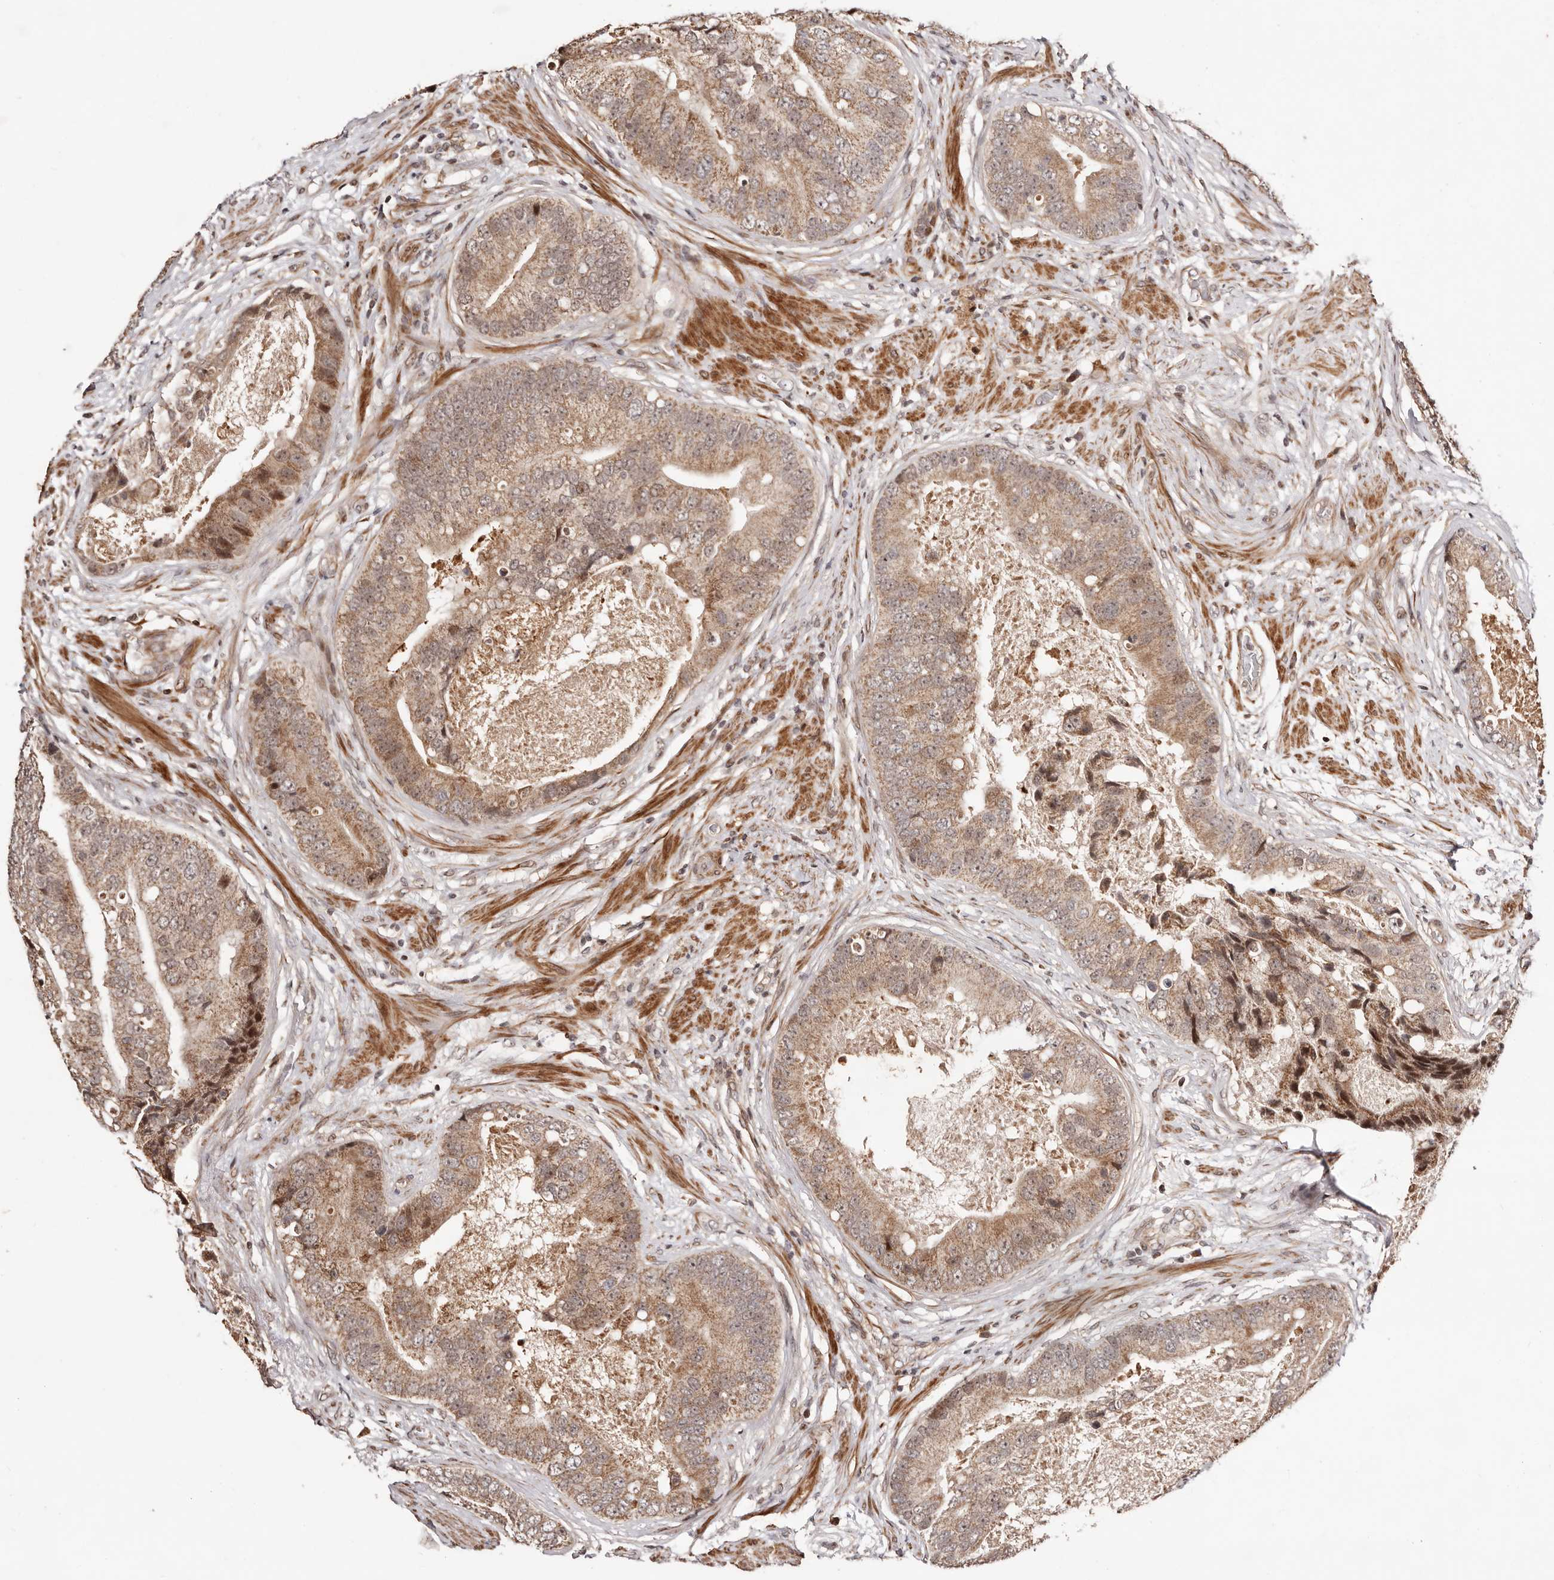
{"staining": {"intensity": "moderate", "quantity": ">75%", "location": "cytoplasmic/membranous,nuclear"}, "tissue": "prostate cancer", "cell_type": "Tumor cells", "image_type": "cancer", "snomed": [{"axis": "morphology", "description": "Adenocarcinoma, High grade"}, {"axis": "topography", "description": "Prostate"}], "caption": "Prostate cancer stained with DAB IHC shows medium levels of moderate cytoplasmic/membranous and nuclear positivity in approximately >75% of tumor cells.", "gene": "HIVEP3", "patient": {"sex": "male", "age": 70}}